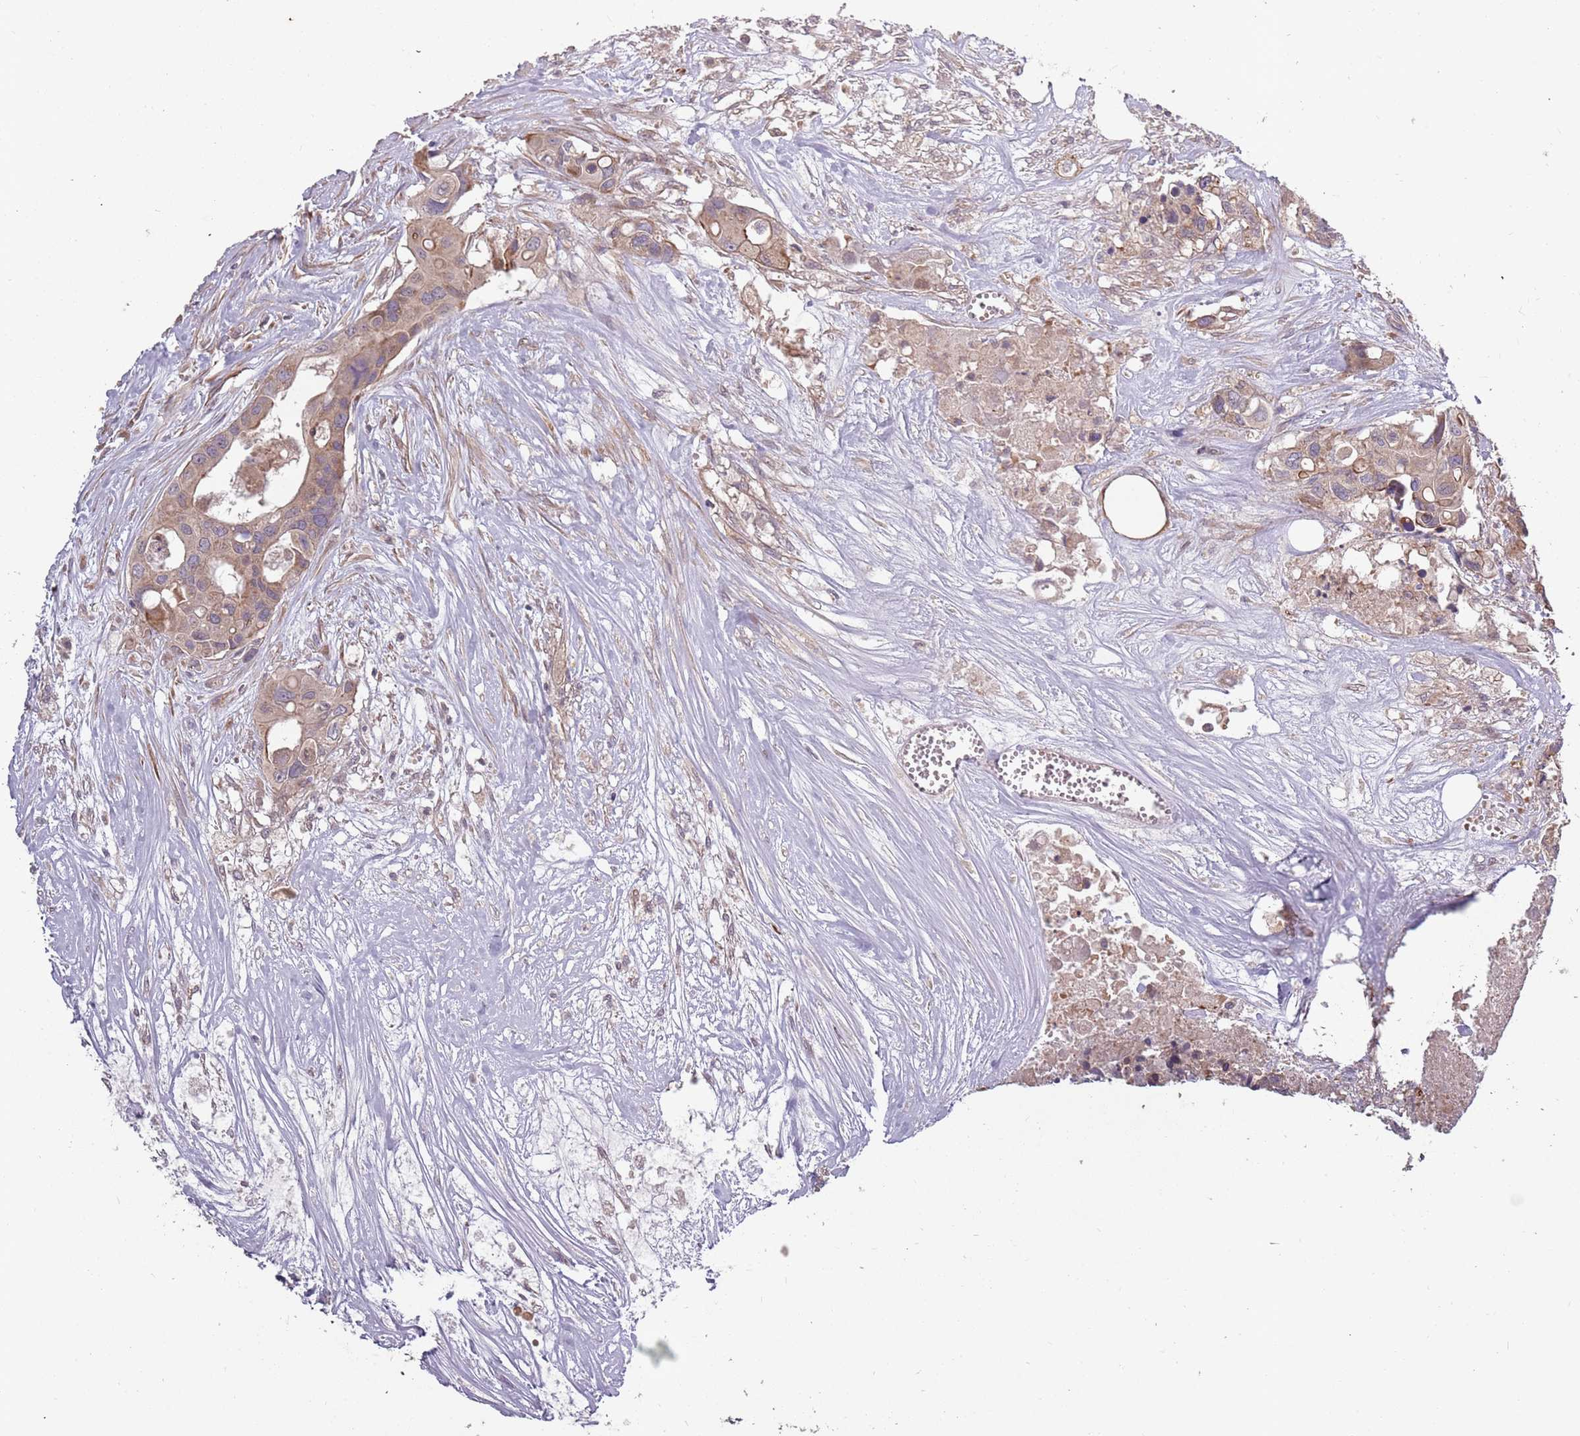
{"staining": {"intensity": "weak", "quantity": ">75%", "location": "cytoplasmic/membranous"}, "tissue": "colorectal cancer", "cell_type": "Tumor cells", "image_type": "cancer", "snomed": [{"axis": "morphology", "description": "Adenocarcinoma, NOS"}, {"axis": "topography", "description": "Colon"}], "caption": "This histopathology image shows adenocarcinoma (colorectal) stained with immunohistochemistry (IHC) to label a protein in brown. The cytoplasmic/membranous of tumor cells show weak positivity for the protein. Nuclei are counter-stained blue.", "gene": "PLD6", "patient": {"sex": "male", "age": 77}}